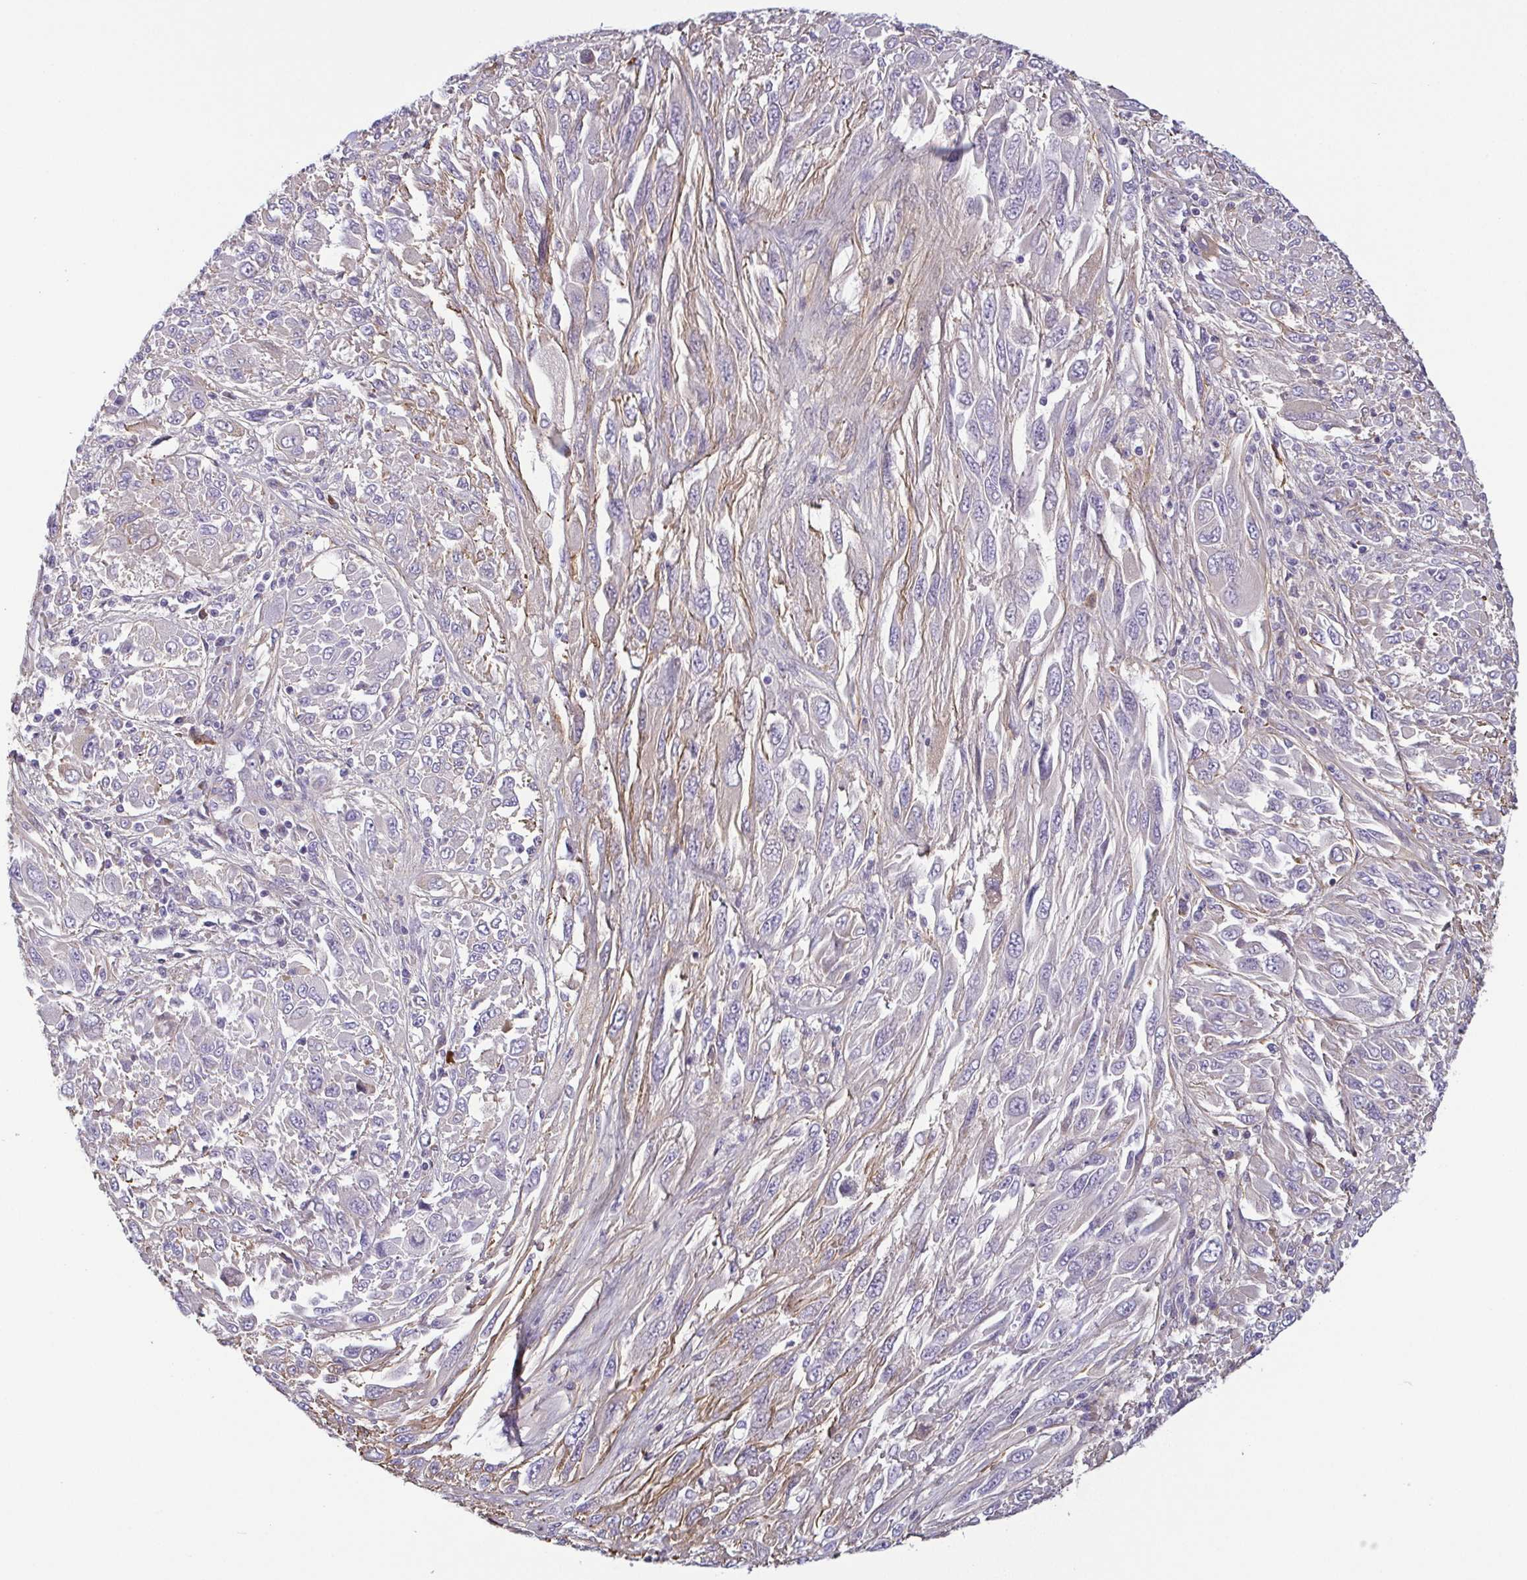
{"staining": {"intensity": "negative", "quantity": "none", "location": "none"}, "tissue": "melanoma", "cell_type": "Tumor cells", "image_type": "cancer", "snomed": [{"axis": "morphology", "description": "Malignant melanoma, NOS"}, {"axis": "topography", "description": "Skin"}], "caption": "IHC photomicrograph of neoplastic tissue: melanoma stained with DAB (3,3'-diaminobenzidine) demonstrates no significant protein expression in tumor cells.", "gene": "ECM1", "patient": {"sex": "female", "age": 91}}